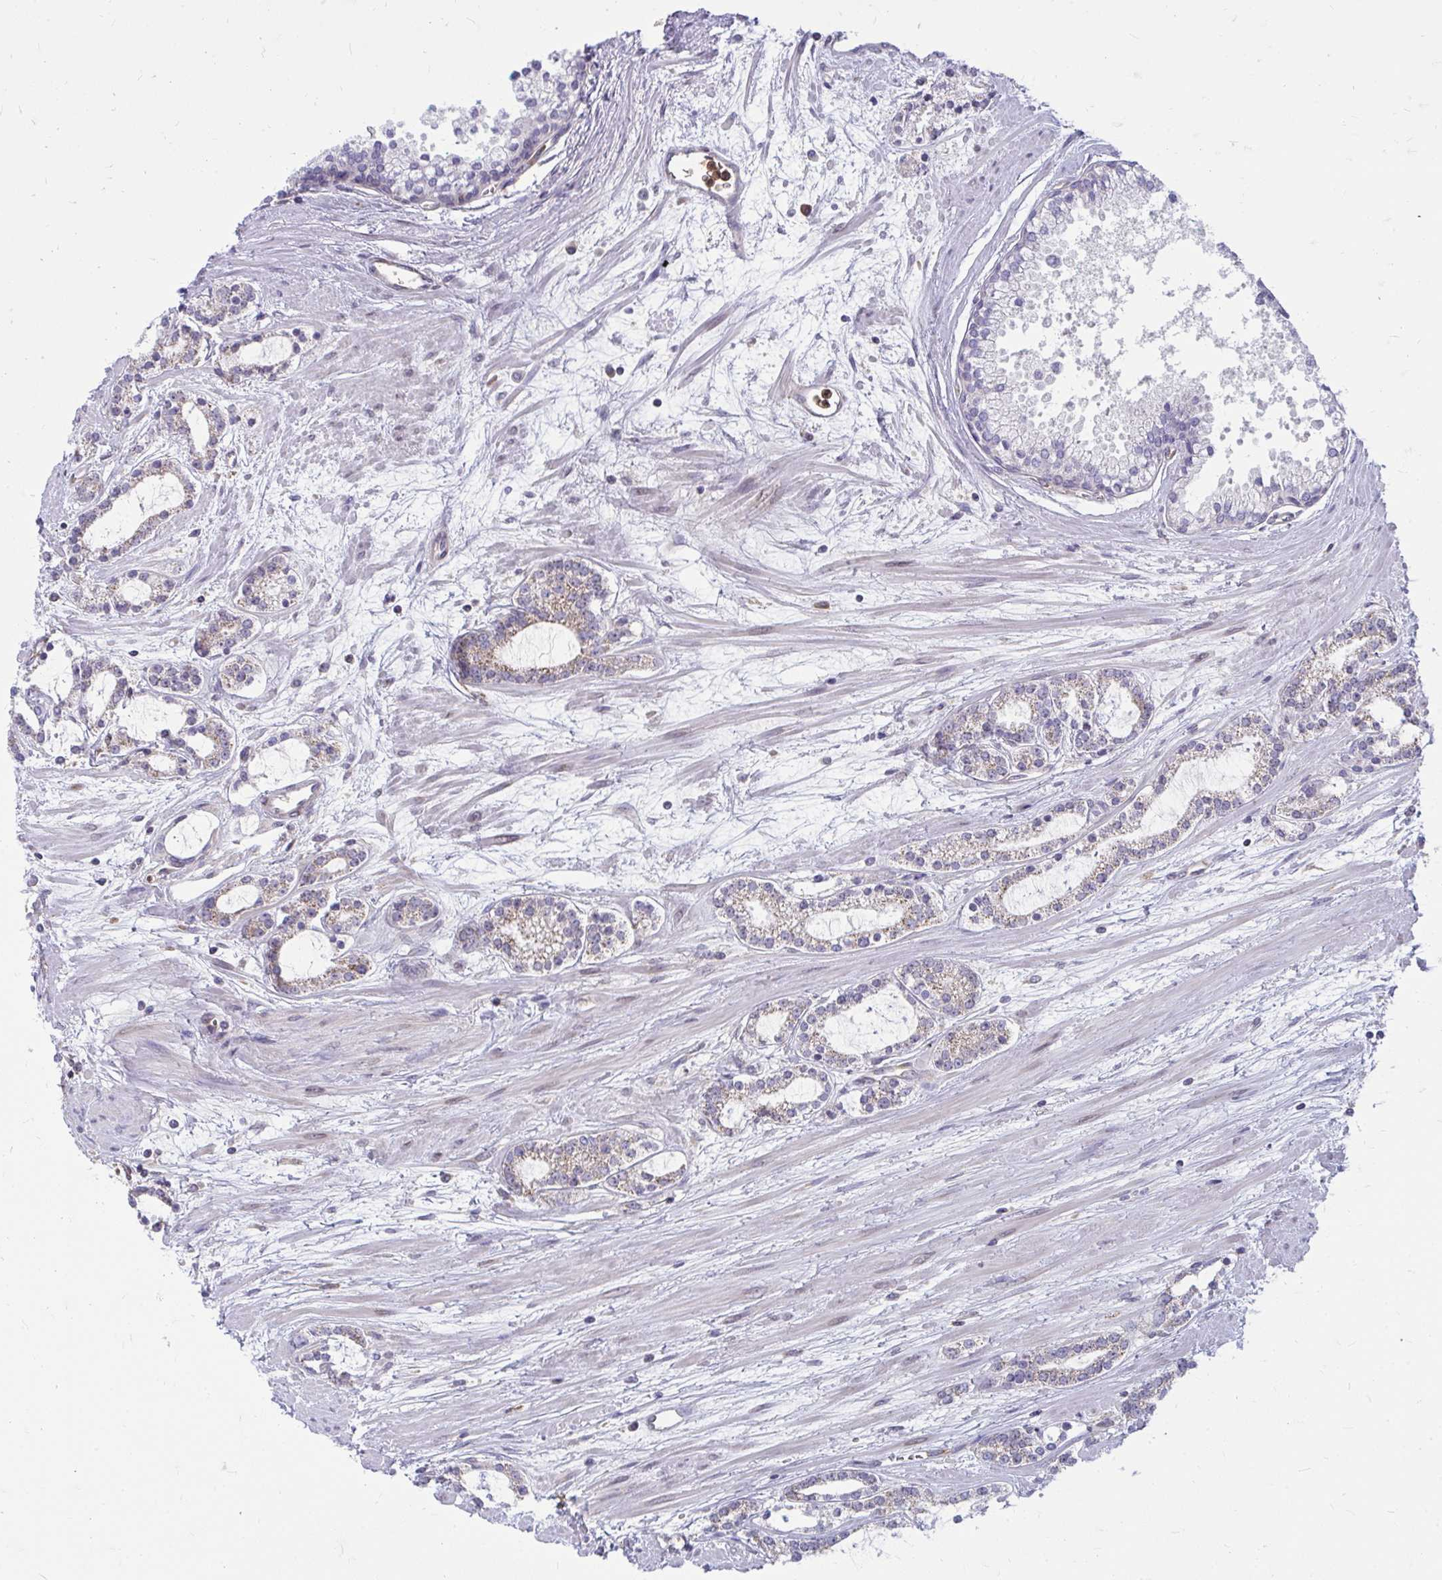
{"staining": {"intensity": "weak", "quantity": "25%-75%", "location": "cytoplasmic/membranous"}, "tissue": "prostate cancer", "cell_type": "Tumor cells", "image_type": "cancer", "snomed": [{"axis": "morphology", "description": "Adenocarcinoma, Medium grade"}, {"axis": "topography", "description": "Prostate"}], "caption": "Immunohistochemistry (IHC) (DAB) staining of prostate cancer (medium-grade adenocarcinoma) reveals weak cytoplasmic/membranous protein expression in approximately 25%-75% of tumor cells. The staining is performed using DAB brown chromogen to label protein expression. The nuclei are counter-stained blue using hematoxylin.", "gene": "ASAP1", "patient": {"sex": "male", "age": 57}}